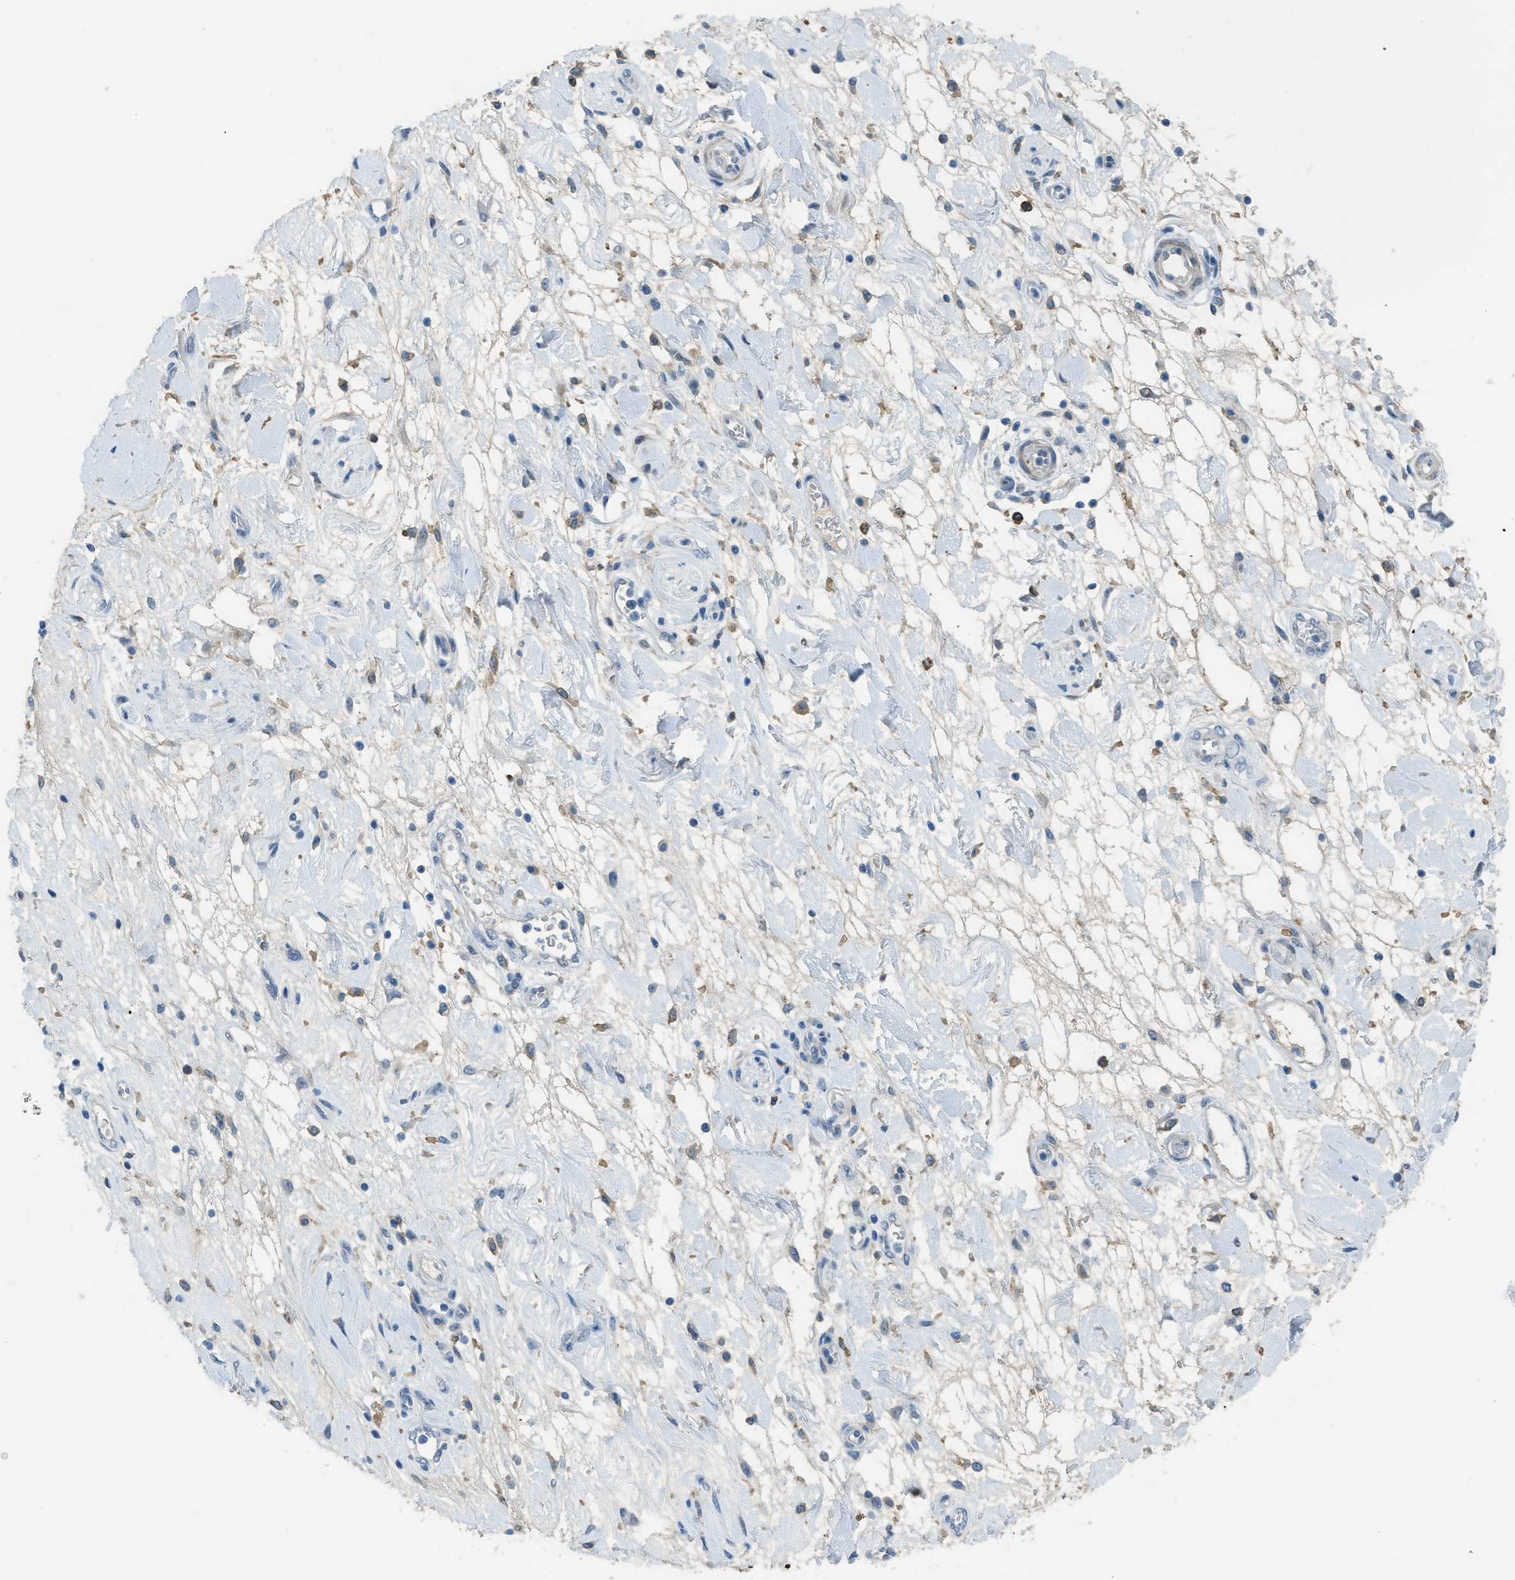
{"staining": {"intensity": "negative", "quantity": "none", "location": "none"}, "tissue": "pancreatic cancer", "cell_type": "Tumor cells", "image_type": "cancer", "snomed": [{"axis": "morphology", "description": "Adenocarcinoma, NOS"}, {"axis": "topography", "description": "Pancreas"}], "caption": "Protein analysis of pancreatic adenocarcinoma displays no significant staining in tumor cells.", "gene": "KLHL8", "patient": {"sex": "female", "age": 78}}